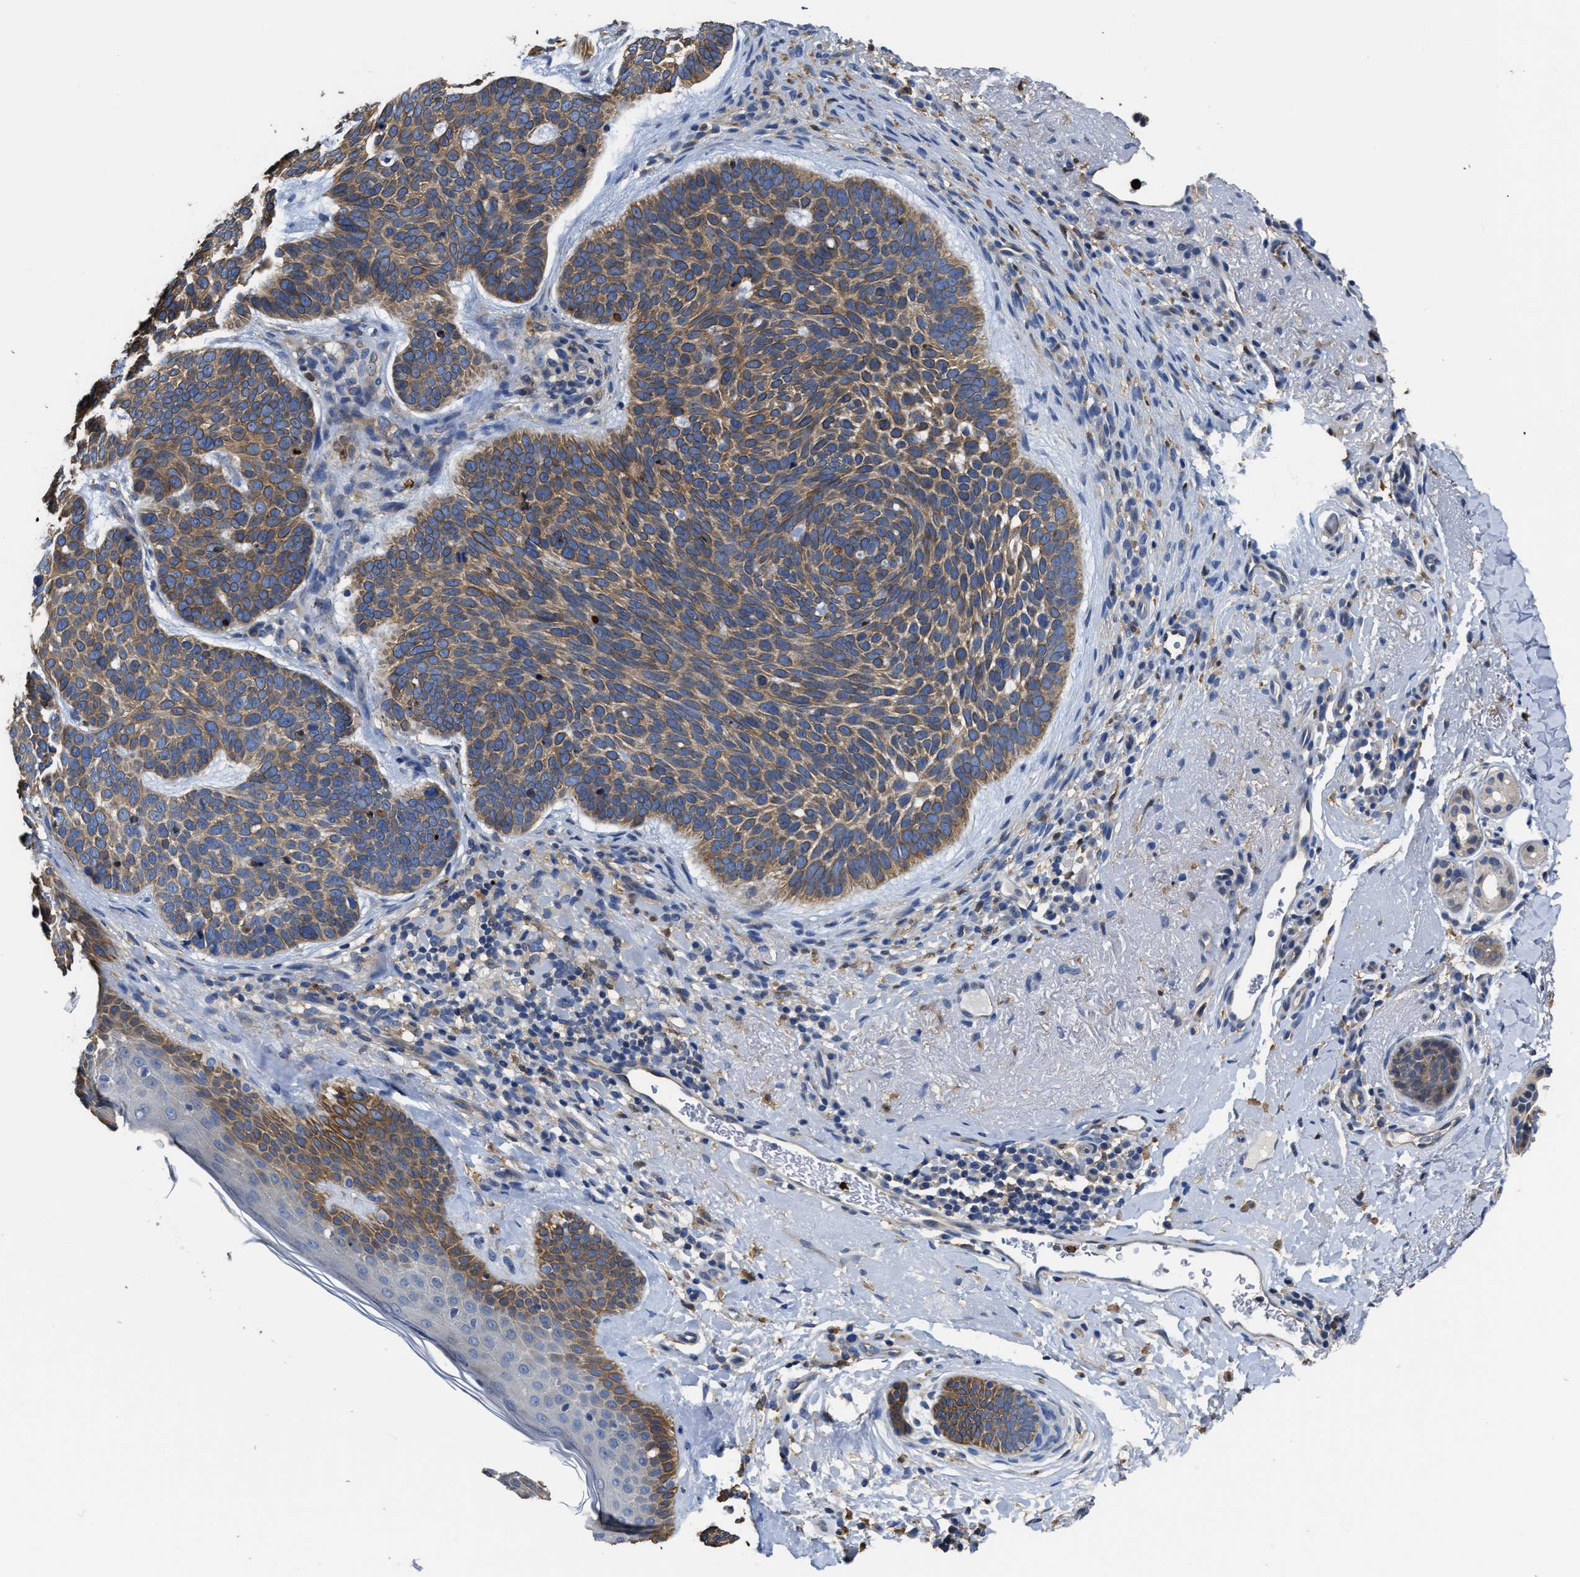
{"staining": {"intensity": "moderate", "quantity": ">75%", "location": "cytoplasmic/membranous"}, "tissue": "skin cancer", "cell_type": "Tumor cells", "image_type": "cancer", "snomed": [{"axis": "morphology", "description": "Basal cell carcinoma"}, {"axis": "topography", "description": "Skin"}, {"axis": "topography", "description": "Skin of head"}], "caption": "IHC of basal cell carcinoma (skin) demonstrates medium levels of moderate cytoplasmic/membranous positivity in about >75% of tumor cells. (DAB (3,3'-diaminobenzidine) IHC with brightfield microscopy, high magnification).", "gene": "TRAF6", "patient": {"sex": "female", "age": 85}}